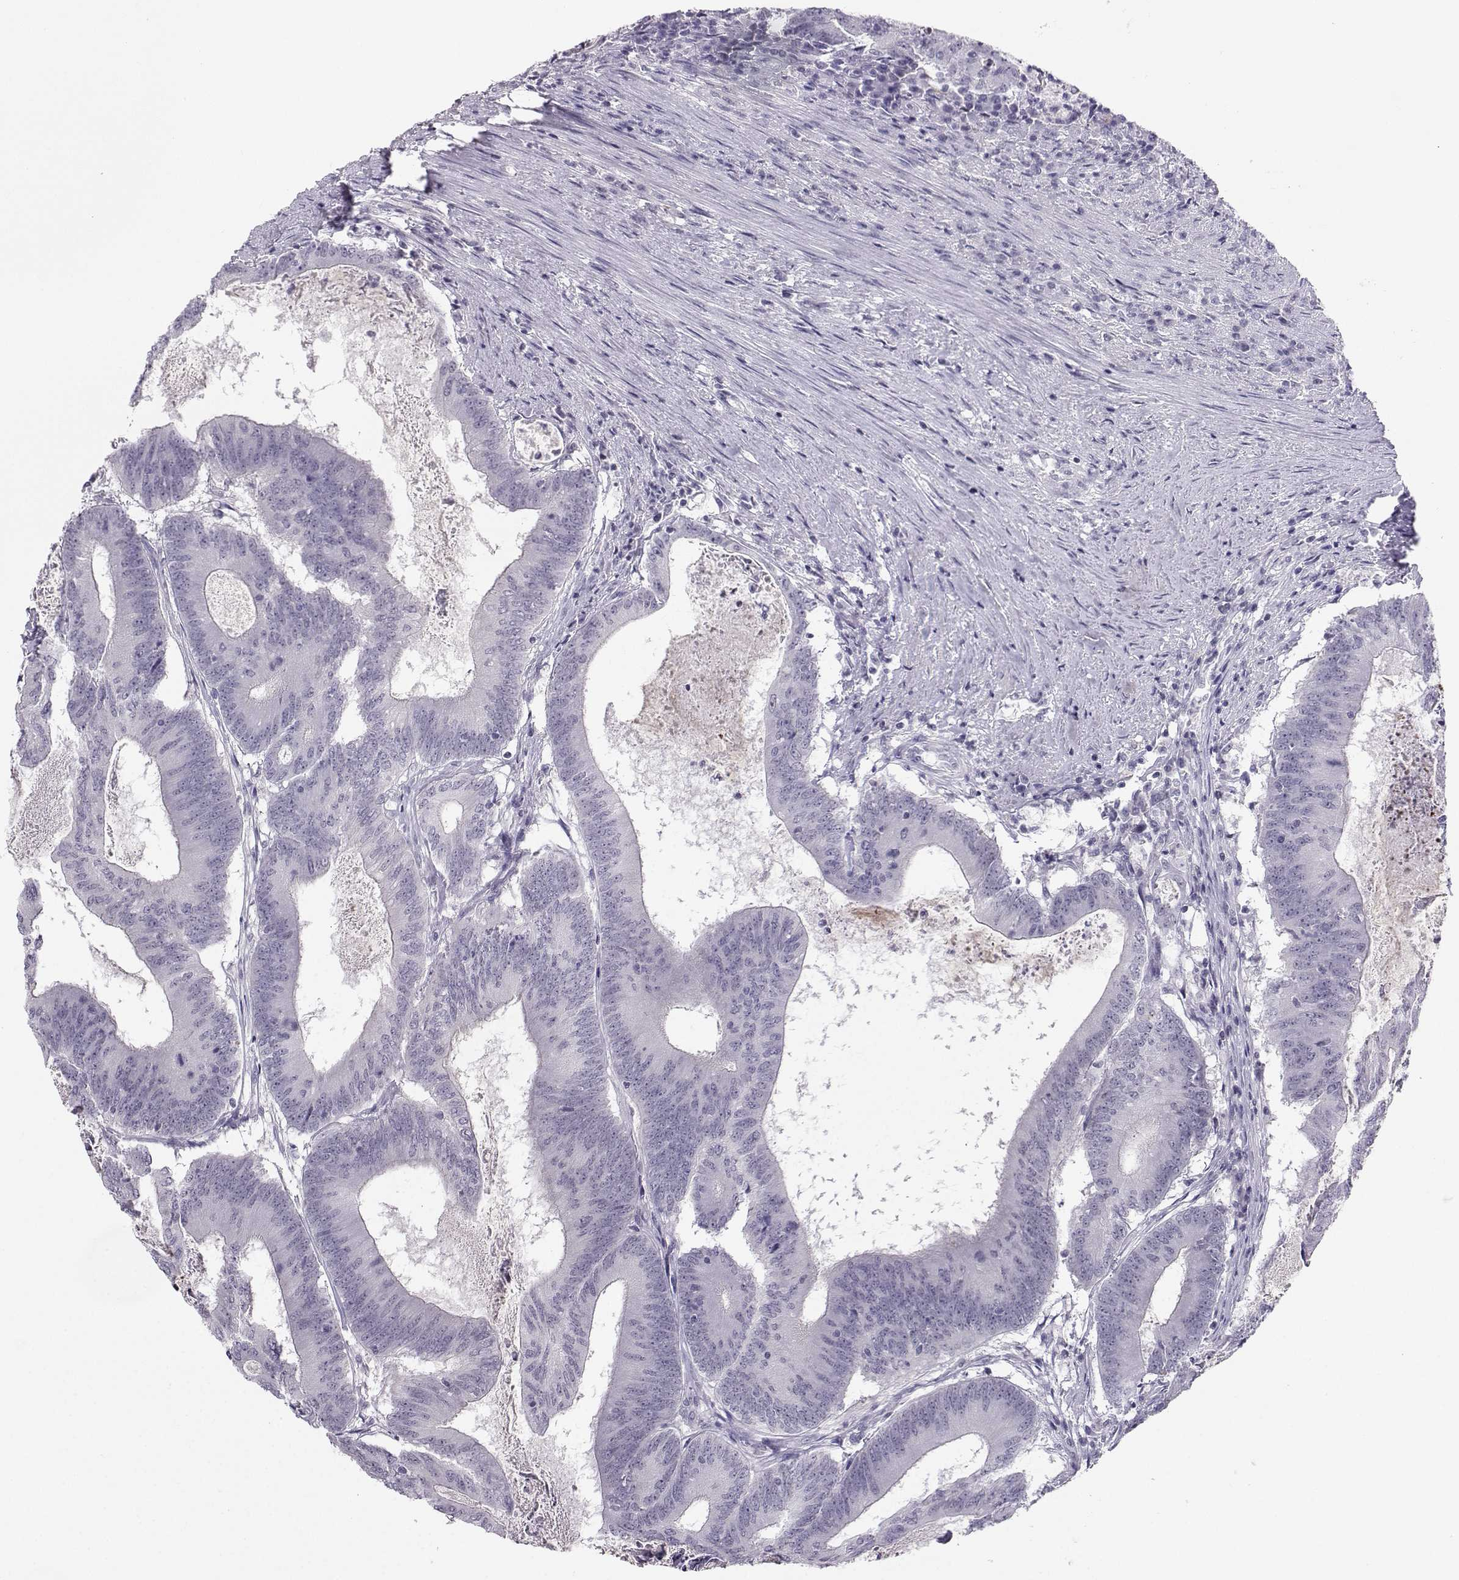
{"staining": {"intensity": "negative", "quantity": "none", "location": "none"}, "tissue": "colorectal cancer", "cell_type": "Tumor cells", "image_type": "cancer", "snomed": [{"axis": "morphology", "description": "Adenocarcinoma, NOS"}, {"axis": "topography", "description": "Colon"}], "caption": "Protein analysis of colorectal cancer (adenocarcinoma) displays no significant staining in tumor cells.", "gene": "LHX1", "patient": {"sex": "female", "age": 70}}